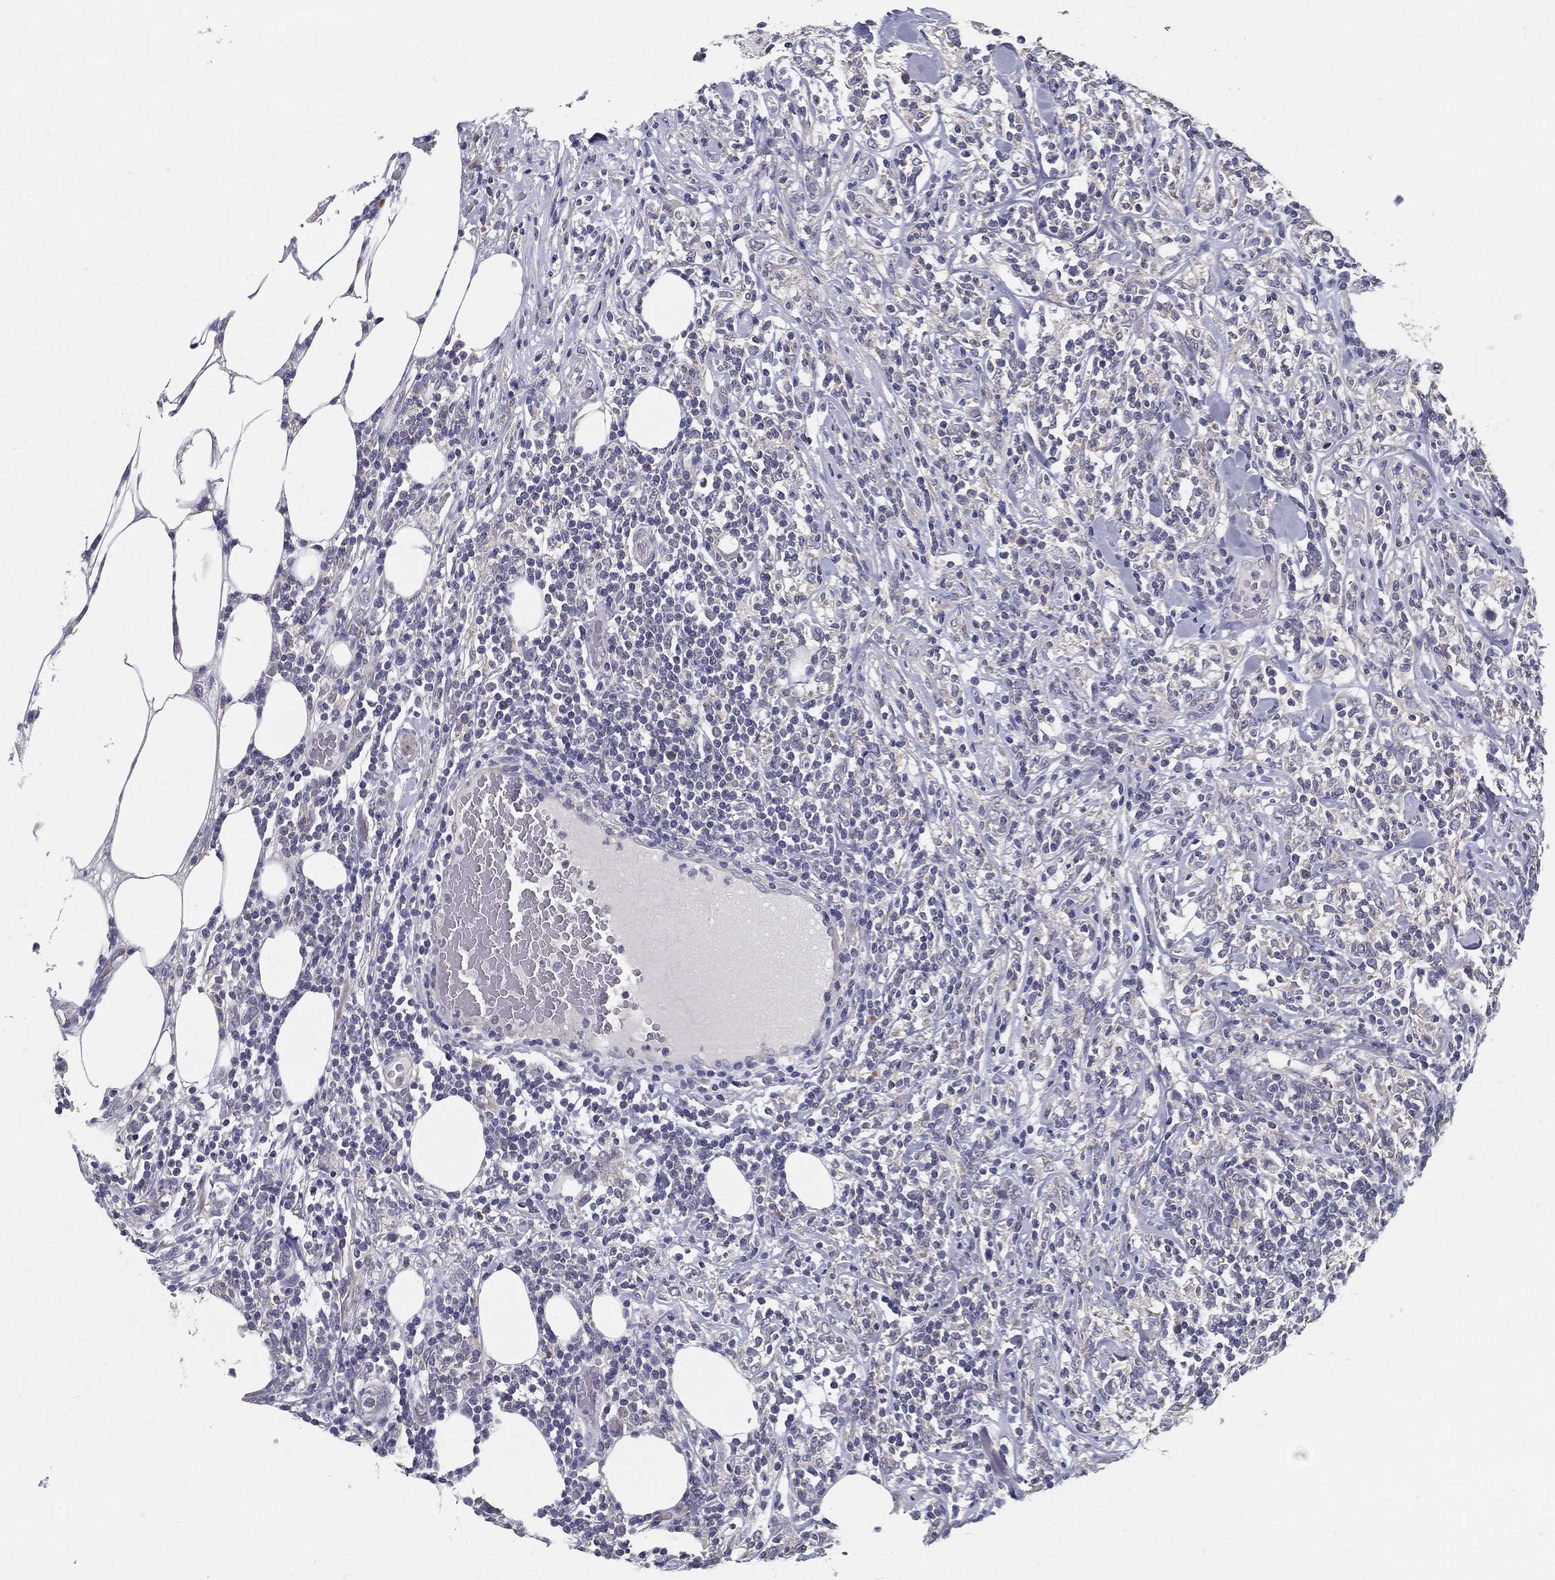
{"staining": {"intensity": "negative", "quantity": "none", "location": "none"}, "tissue": "lymphoma", "cell_type": "Tumor cells", "image_type": "cancer", "snomed": [{"axis": "morphology", "description": "Malignant lymphoma, non-Hodgkin's type, High grade"}, {"axis": "topography", "description": "Lymph node"}], "caption": "High power microscopy micrograph of an IHC histopathology image of malignant lymphoma, non-Hodgkin's type (high-grade), revealing no significant expression in tumor cells.", "gene": "PCSK1", "patient": {"sex": "female", "age": 84}}